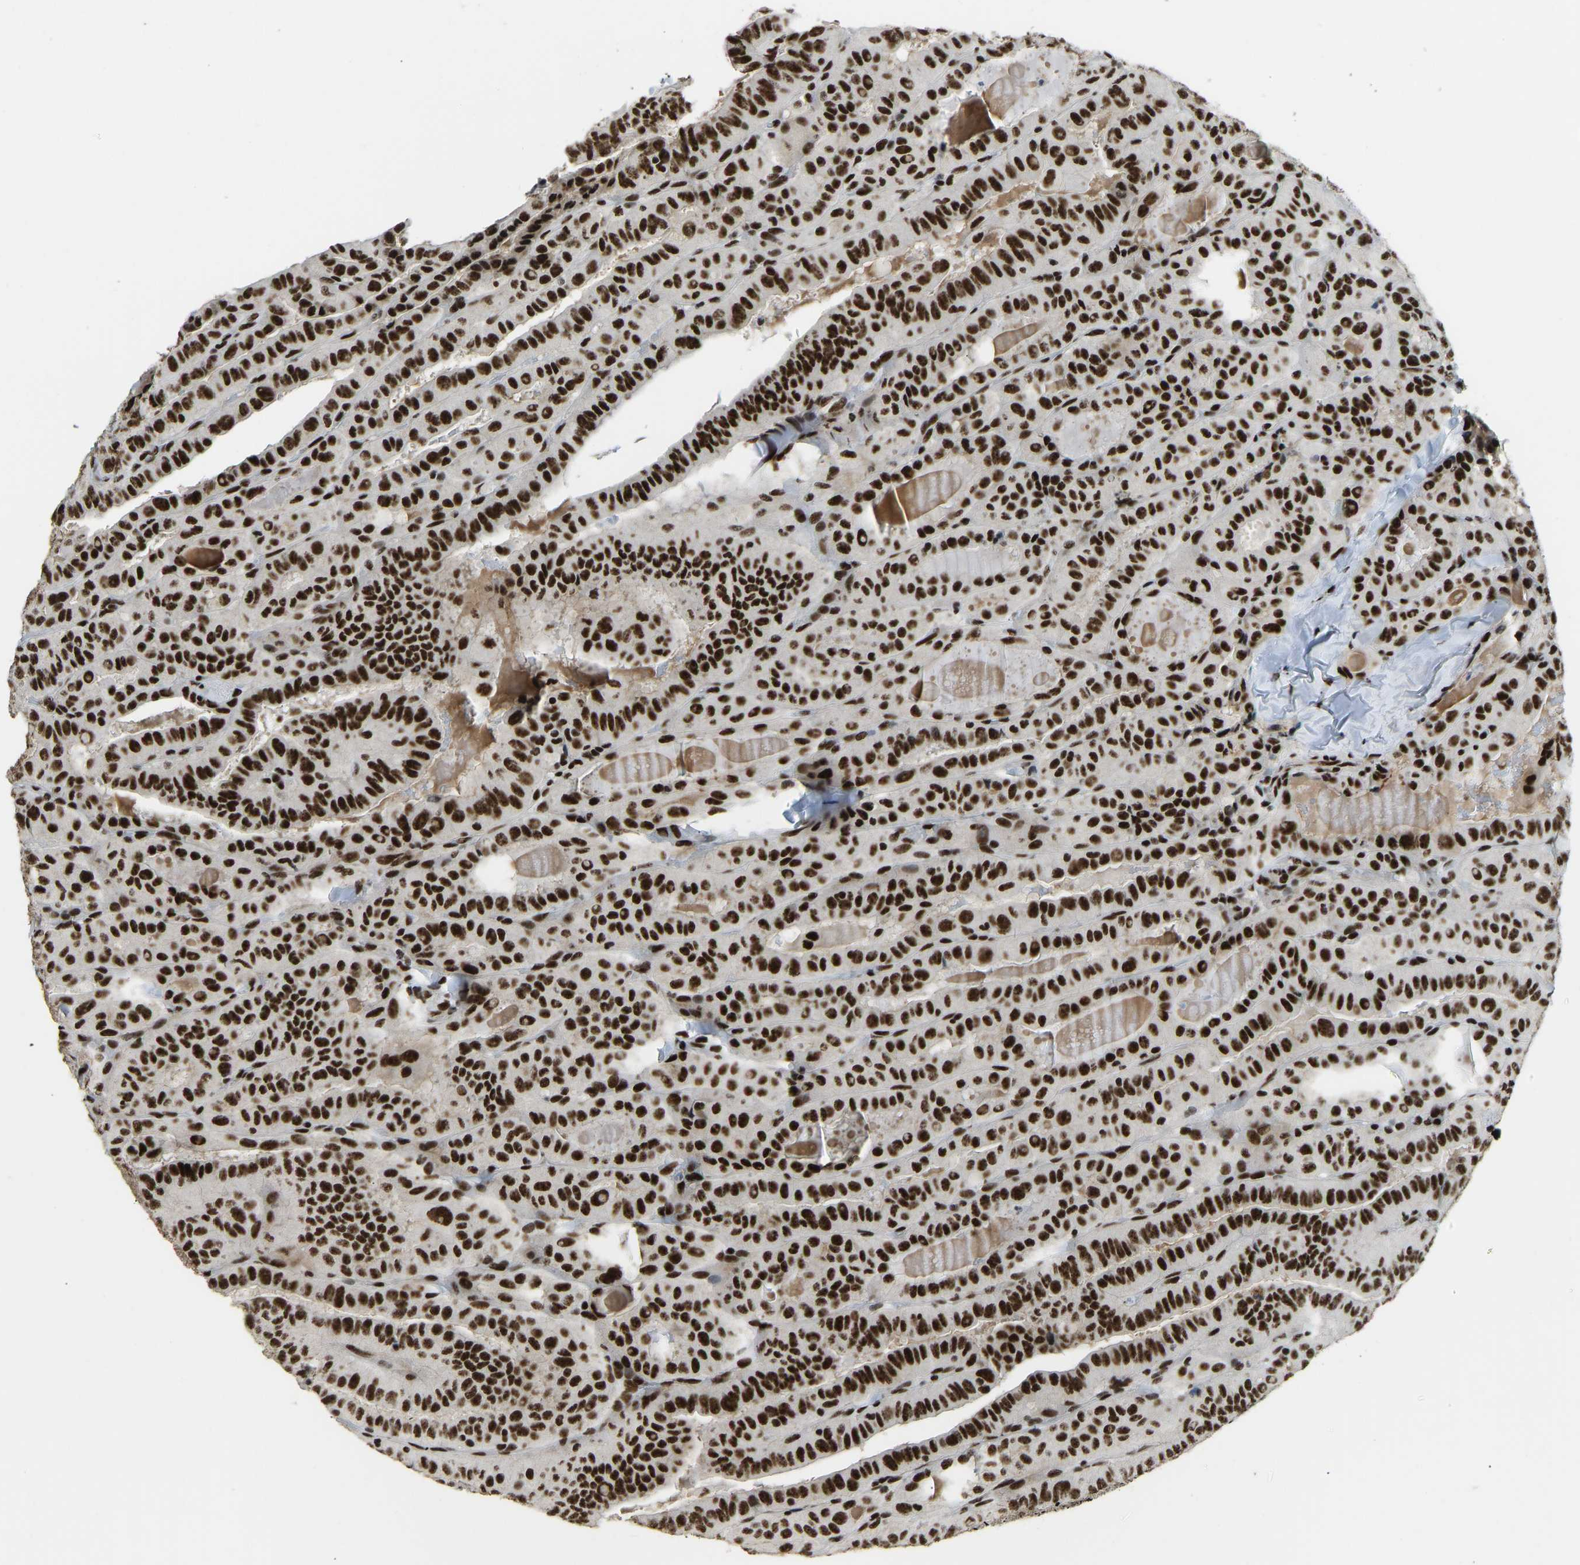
{"staining": {"intensity": "strong", "quantity": ">75%", "location": "nuclear"}, "tissue": "thyroid cancer", "cell_type": "Tumor cells", "image_type": "cancer", "snomed": [{"axis": "morphology", "description": "Papillary adenocarcinoma, NOS"}, {"axis": "topography", "description": "Thyroid gland"}], "caption": "Strong nuclear protein positivity is seen in approximately >75% of tumor cells in papillary adenocarcinoma (thyroid). Immunohistochemistry stains the protein of interest in brown and the nuclei are stained blue.", "gene": "FOXK1", "patient": {"sex": "male", "age": 77}}